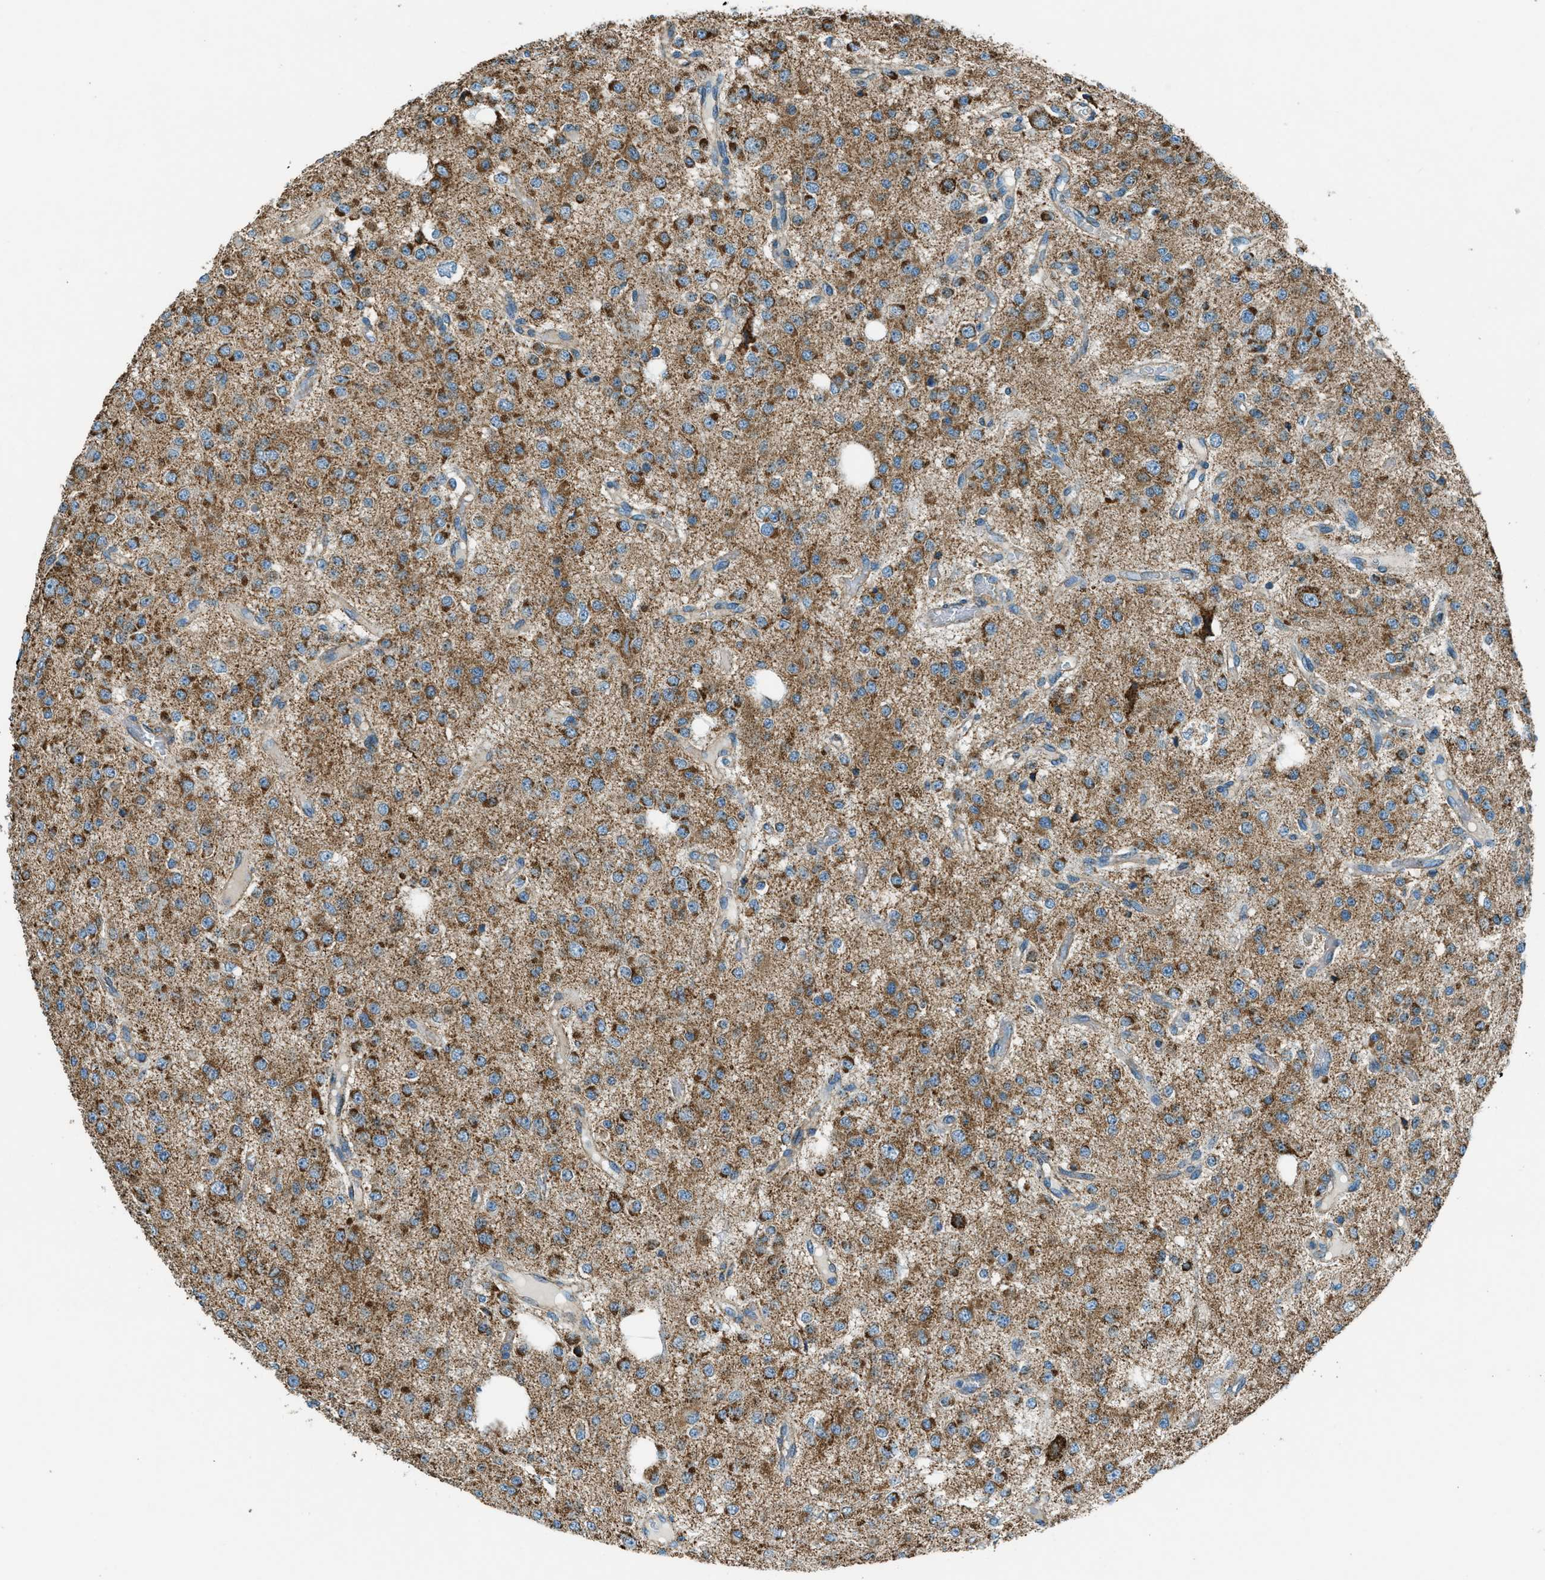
{"staining": {"intensity": "strong", "quantity": ">75%", "location": "cytoplasmic/membranous"}, "tissue": "glioma", "cell_type": "Tumor cells", "image_type": "cancer", "snomed": [{"axis": "morphology", "description": "Glioma, malignant, Low grade"}, {"axis": "topography", "description": "Brain"}], "caption": "Protein staining of glioma tissue shows strong cytoplasmic/membranous staining in about >75% of tumor cells.", "gene": "CHST15", "patient": {"sex": "male", "age": 38}}